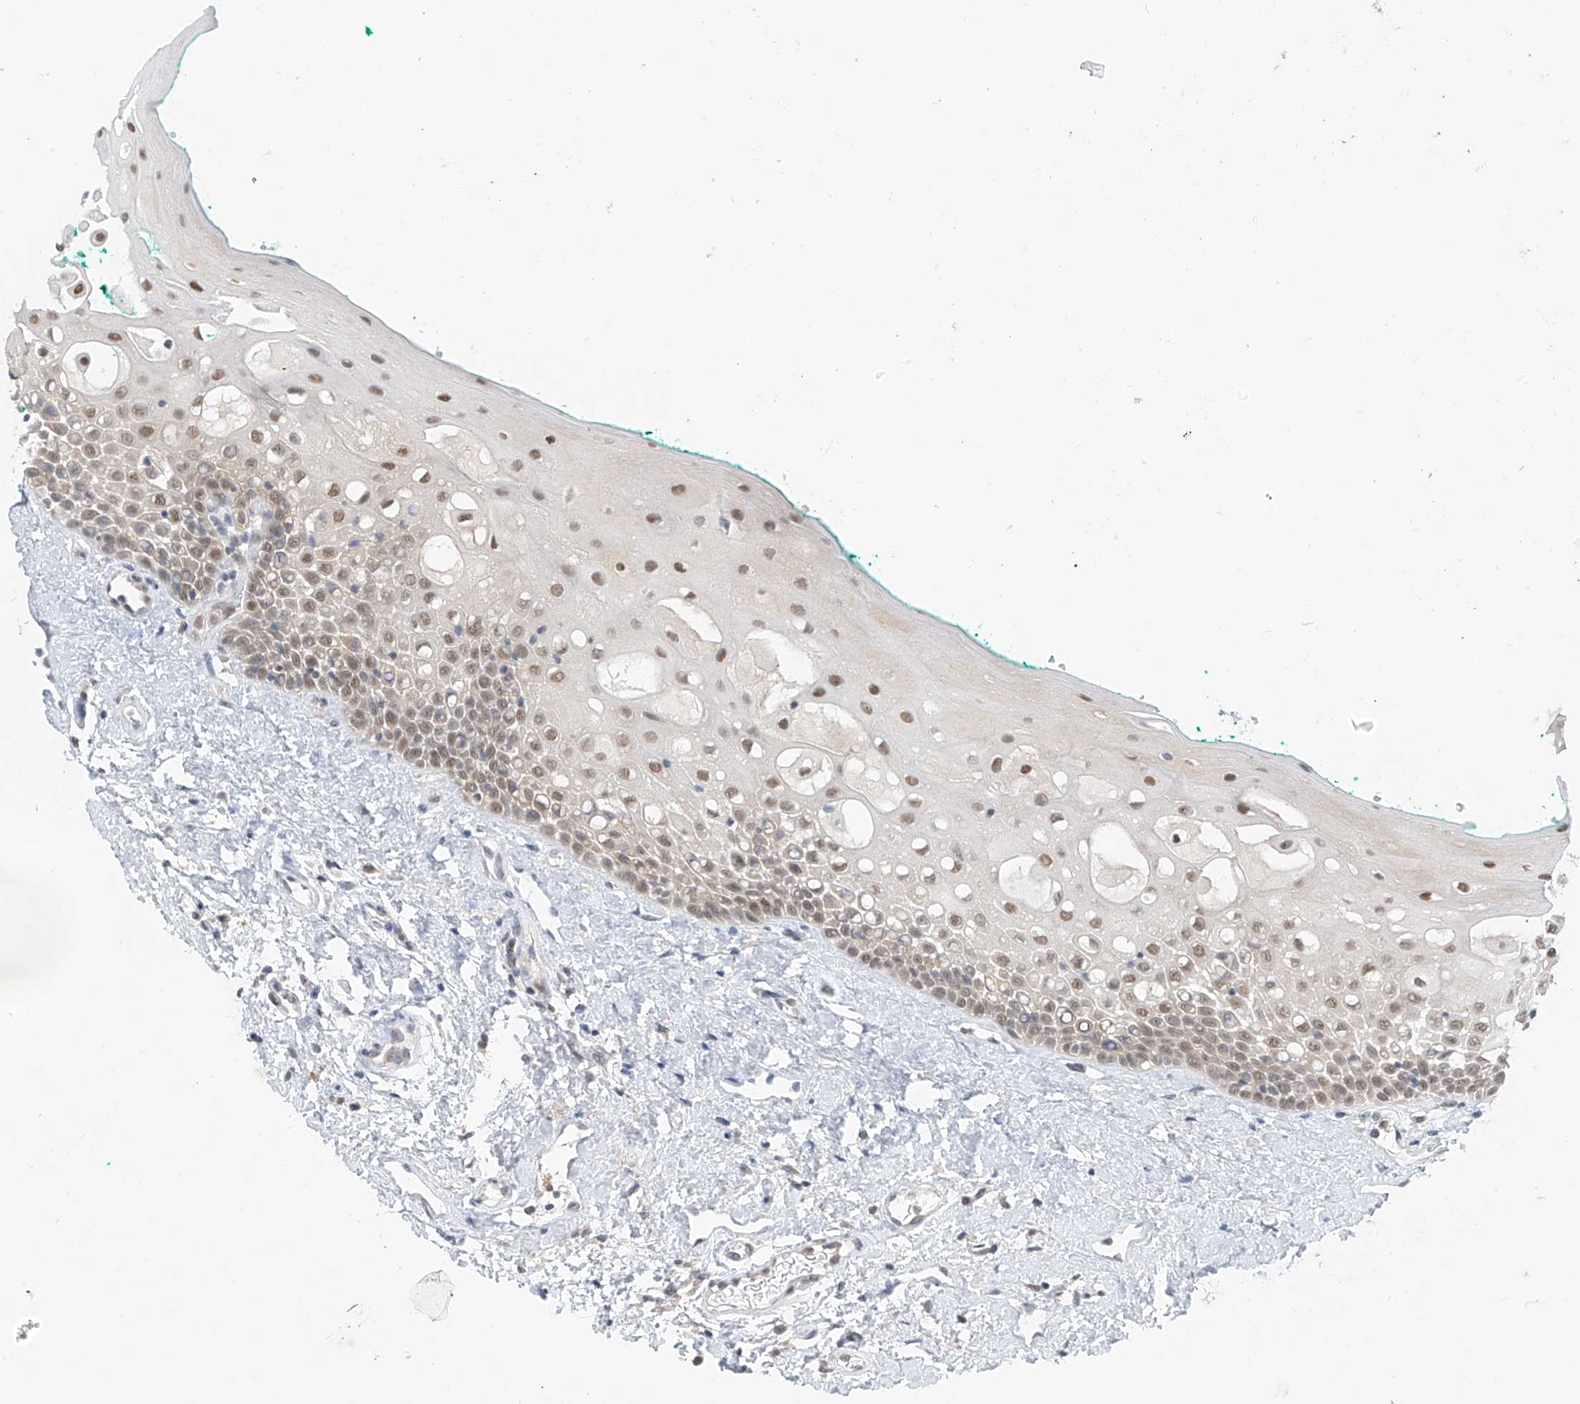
{"staining": {"intensity": "moderate", "quantity": ">75%", "location": "nuclear"}, "tissue": "oral mucosa", "cell_type": "Squamous epithelial cells", "image_type": "normal", "snomed": [{"axis": "morphology", "description": "Normal tissue, NOS"}, {"axis": "topography", "description": "Oral tissue"}], "caption": "Oral mucosa stained with a protein marker displays moderate staining in squamous epithelial cells.", "gene": "APLF", "patient": {"sex": "female", "age": 70}}